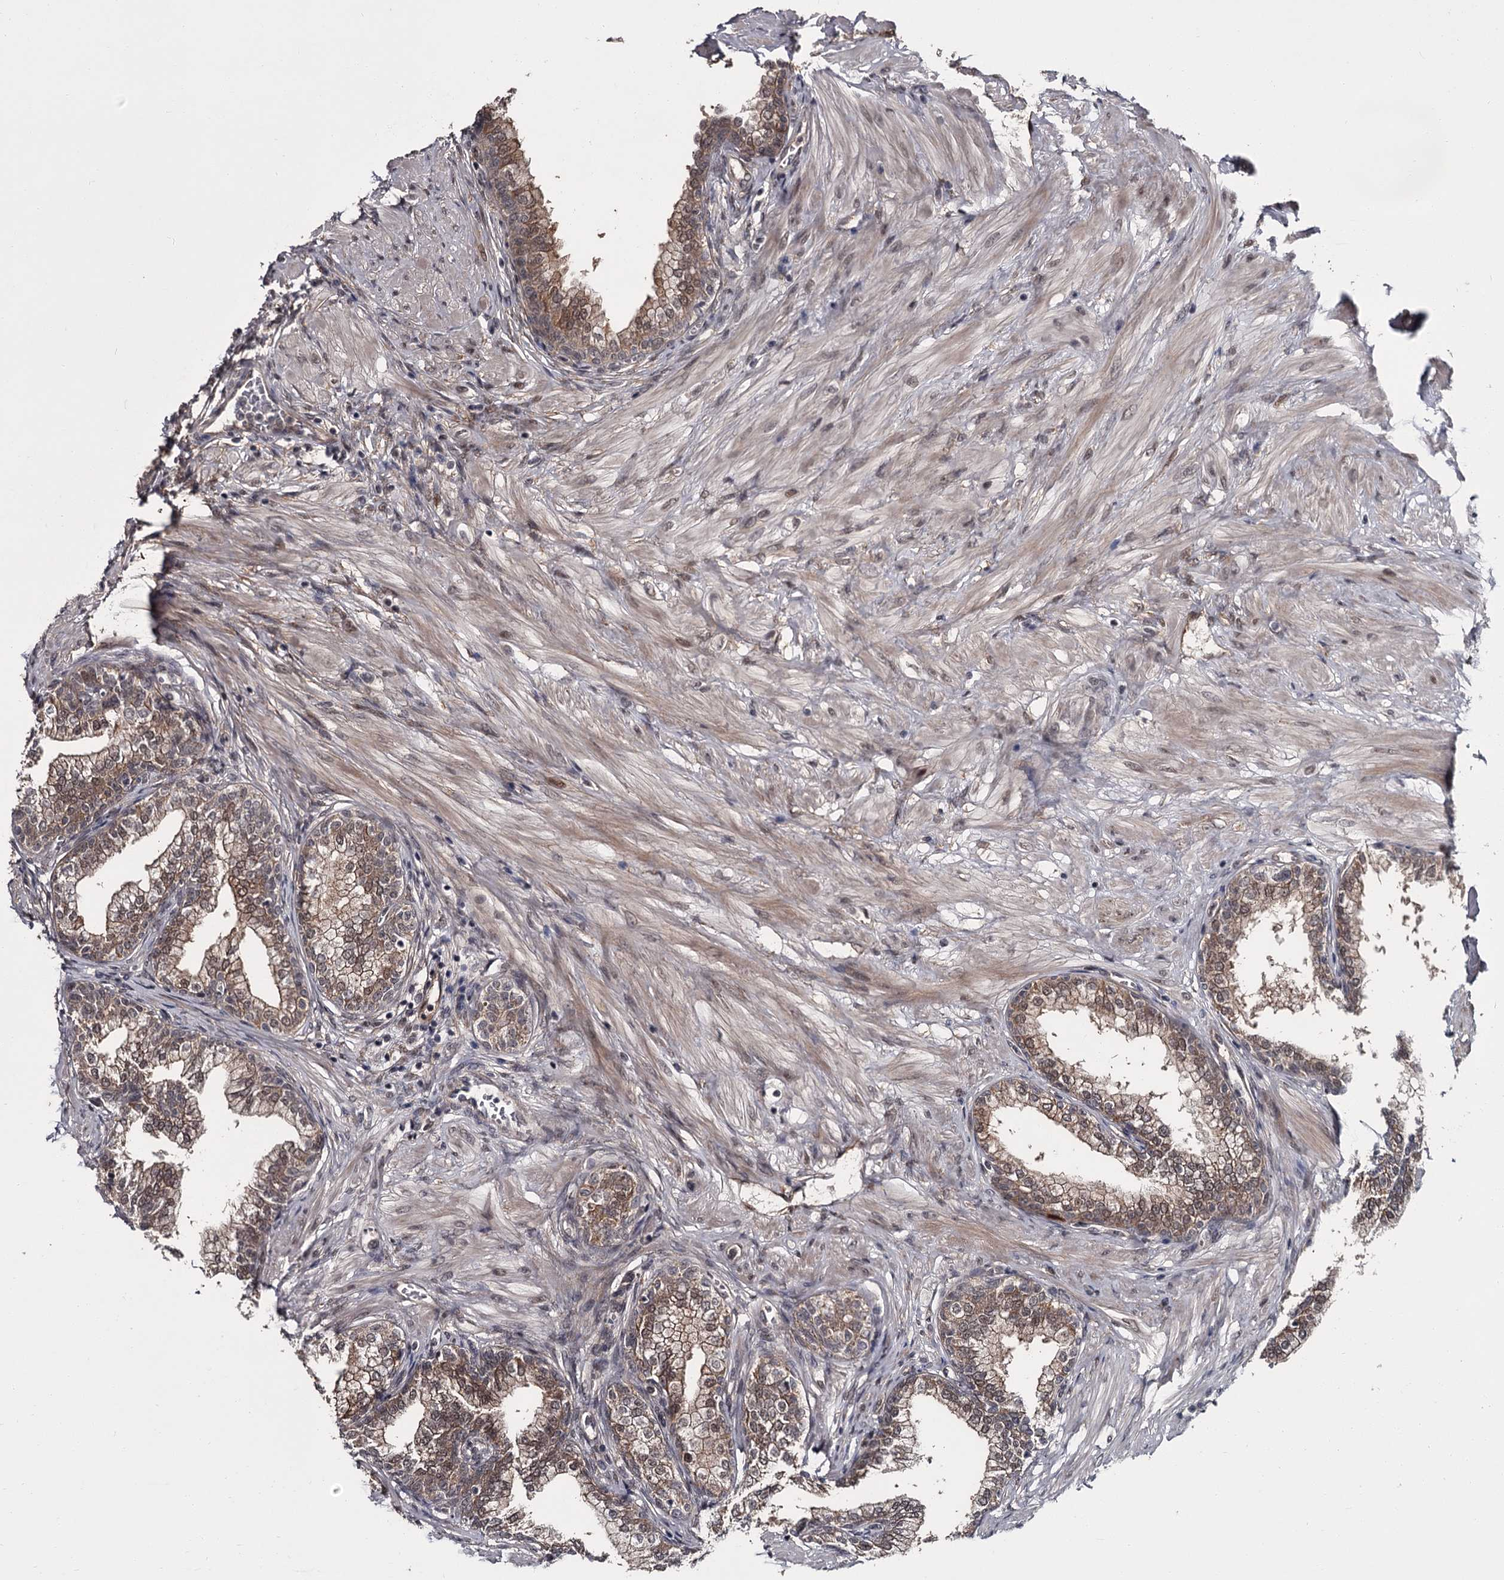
{"staining": {"intensity": "moderate", "quantity": ">75%", "location": "cytoplasmic/membranous,nuclear"}, "tissue": "prostate", "cell_type": "Glandular cells", "image_type": "normal", "snomed": [{"axis": "morphology", "description": "Normal tissue, NOS"}, {"axis": "morphology", "description": "Urothelial carcinoma, Low grade"}, {"axis": "topography", "description": "Urinary bladder"}, {"axis": "topography", "description": "Prostate"}], "caption": "Glandular cells show medium levels of moderate cytoplasmic/membranous,nuclear expression in about >75% of cells in unremarkable prostate. The protein of interest is stained brown, and the nuclei are stained in blue (DAB IHC with brightfield microscopy, high magnification).", "gene": "CDC42EP2", "patient": {"sex": "male", "age": 60}}